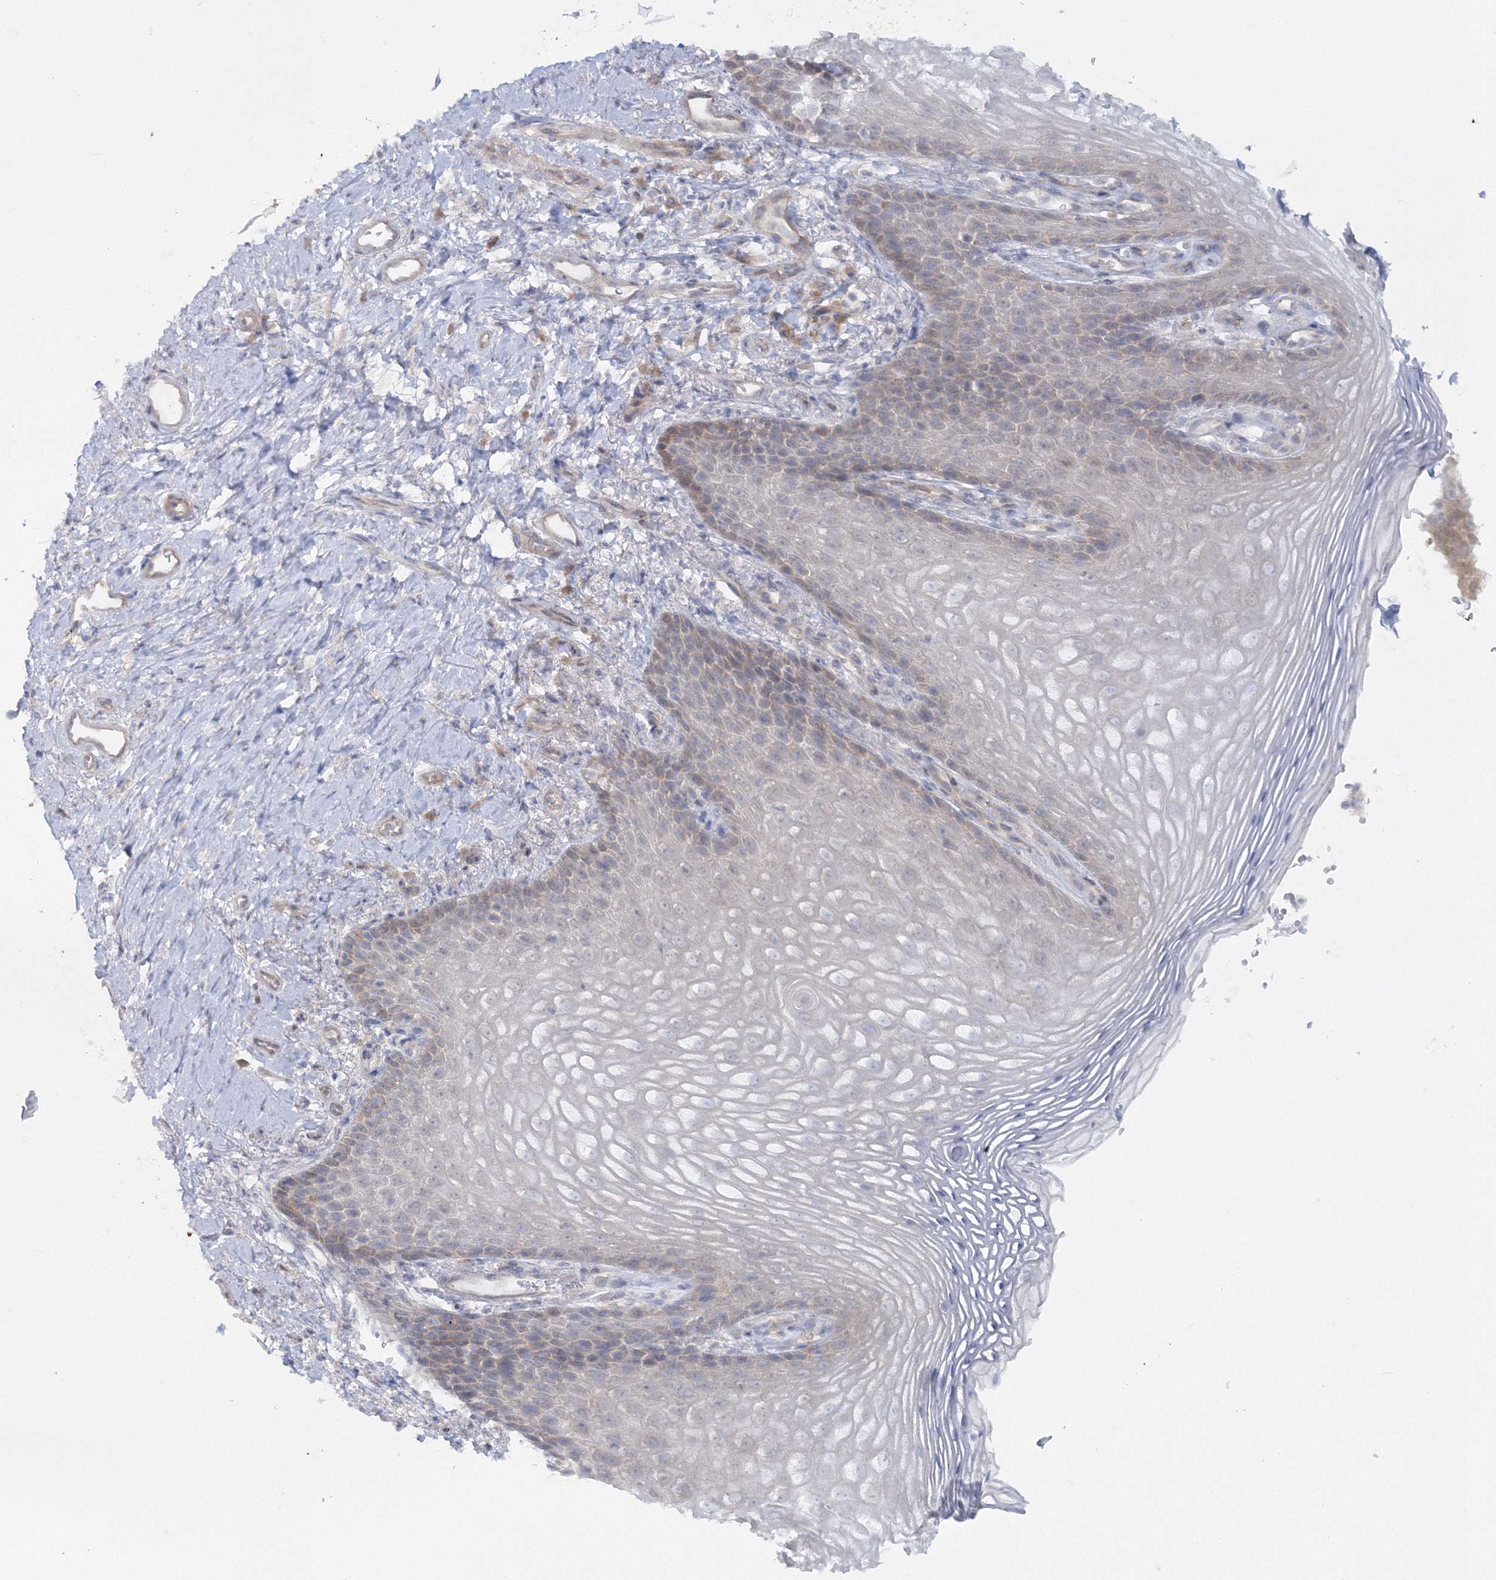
{"staining": {"intensity": "weak", "quantity": "<25%", "location": "cytoplasmic/membranous"}, "tissue": "vagina", "cell_type": "Squamous epithelial cells", "image_type": "normal", "snomed": [{"axis": "morphology", "description": "Normal tissue, NOS"}, {"axis": "topography", "description": "Vagina"}], "caption": "IHC of benign vagina displays no expression in squamous epithelial cells.", "gene": "IPMK", "patient": {"sex": "female", "age": 60}}